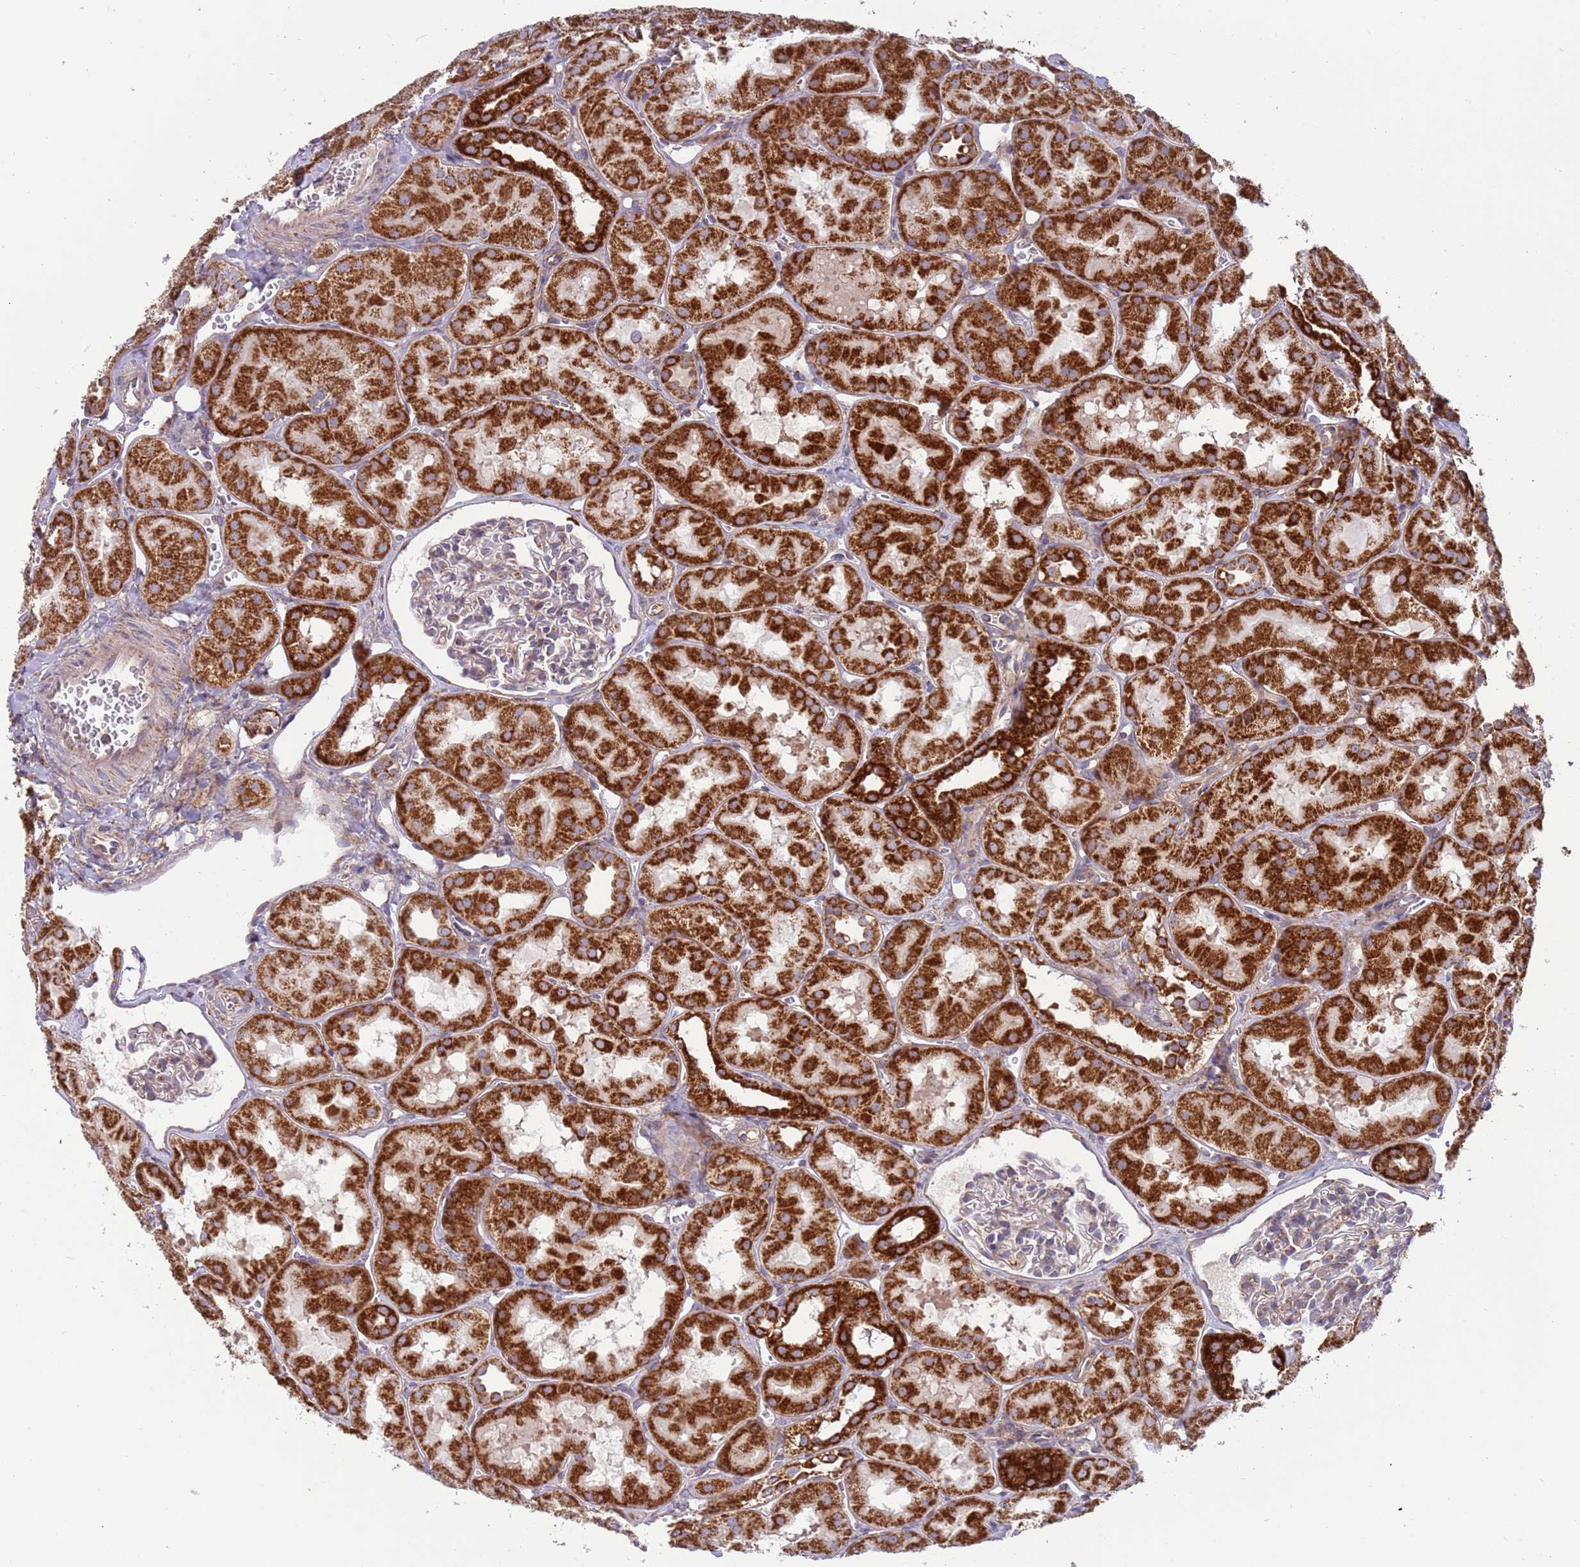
{"staining": {"intensity": "negative", "quantity": "none", "location": "none"}, "tissue": "kidney", "cell_type": "Cells in glomeruli", "image_type": "normal", "snomed": [{"axis": "morphology", "description": "Normal tissue, NOS"}, {"axis": "topography", "description": "Kidney"}, {"axis": "topography", "description": "Urinary bladder"}], "caption": "This is a micrograph of immunohistochemistry staining of normal kidney, which shows no expression in cells in glomeruli.", "gene": "IRS4", "patient": {"sex": "male", "age": 16}}